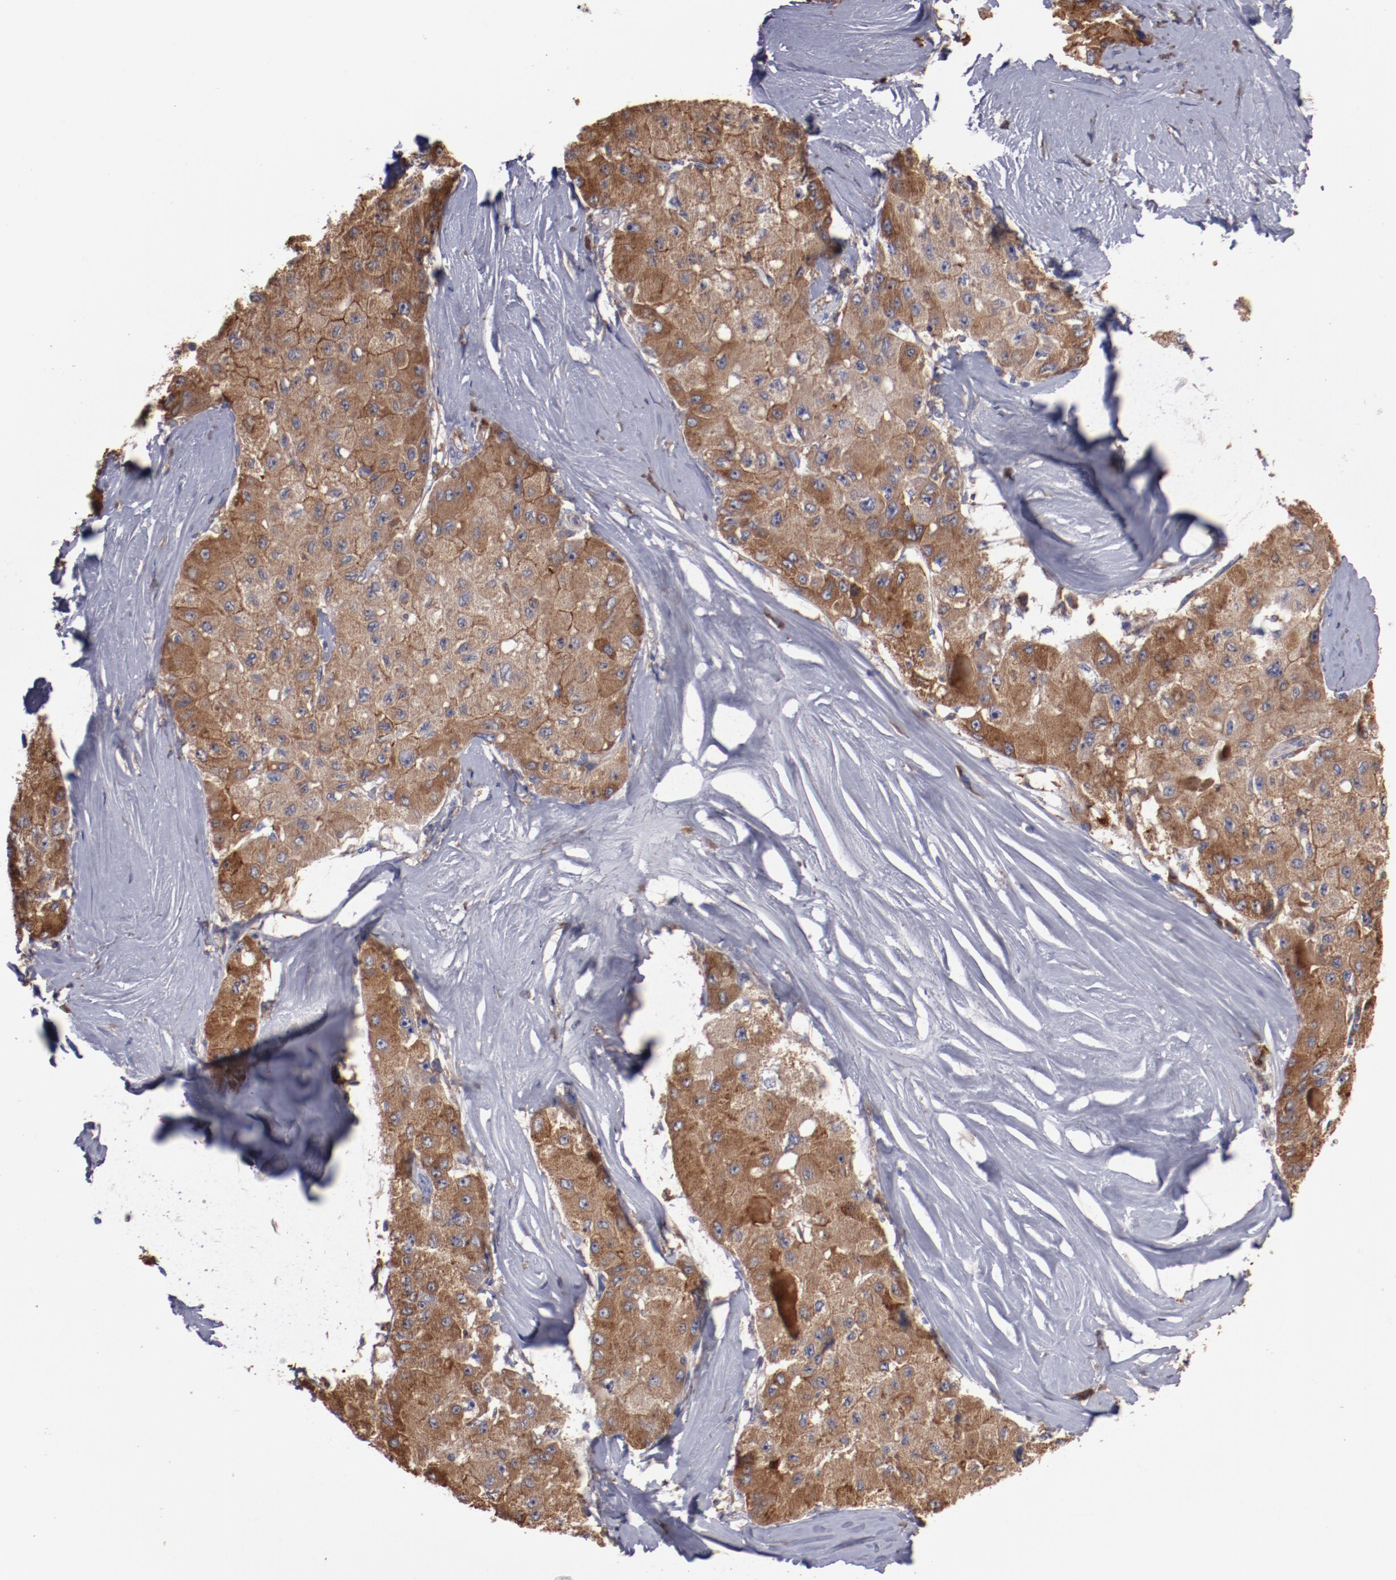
{"staining": {"intensity": "weak", "quantity": ">75%", "location": "cytoplasmic/membranous"}, "tissue": "liver cancer", "cell_type": "Tumor cells", "image_type": "cancer", "snomed": [{"axis": "morphology", "description": "Carcinoma, Hepatocellular, NOS"}, {"axis": "topography", "description": "Liver"}], "caption": "Weak cytoplasmic/membranous protein positivity is present in about >75% of tumor cells in hepatocellular carcinoma (liver).", "gene": "NFKBIE", "patient": {"sex": "male", "age": 80}}